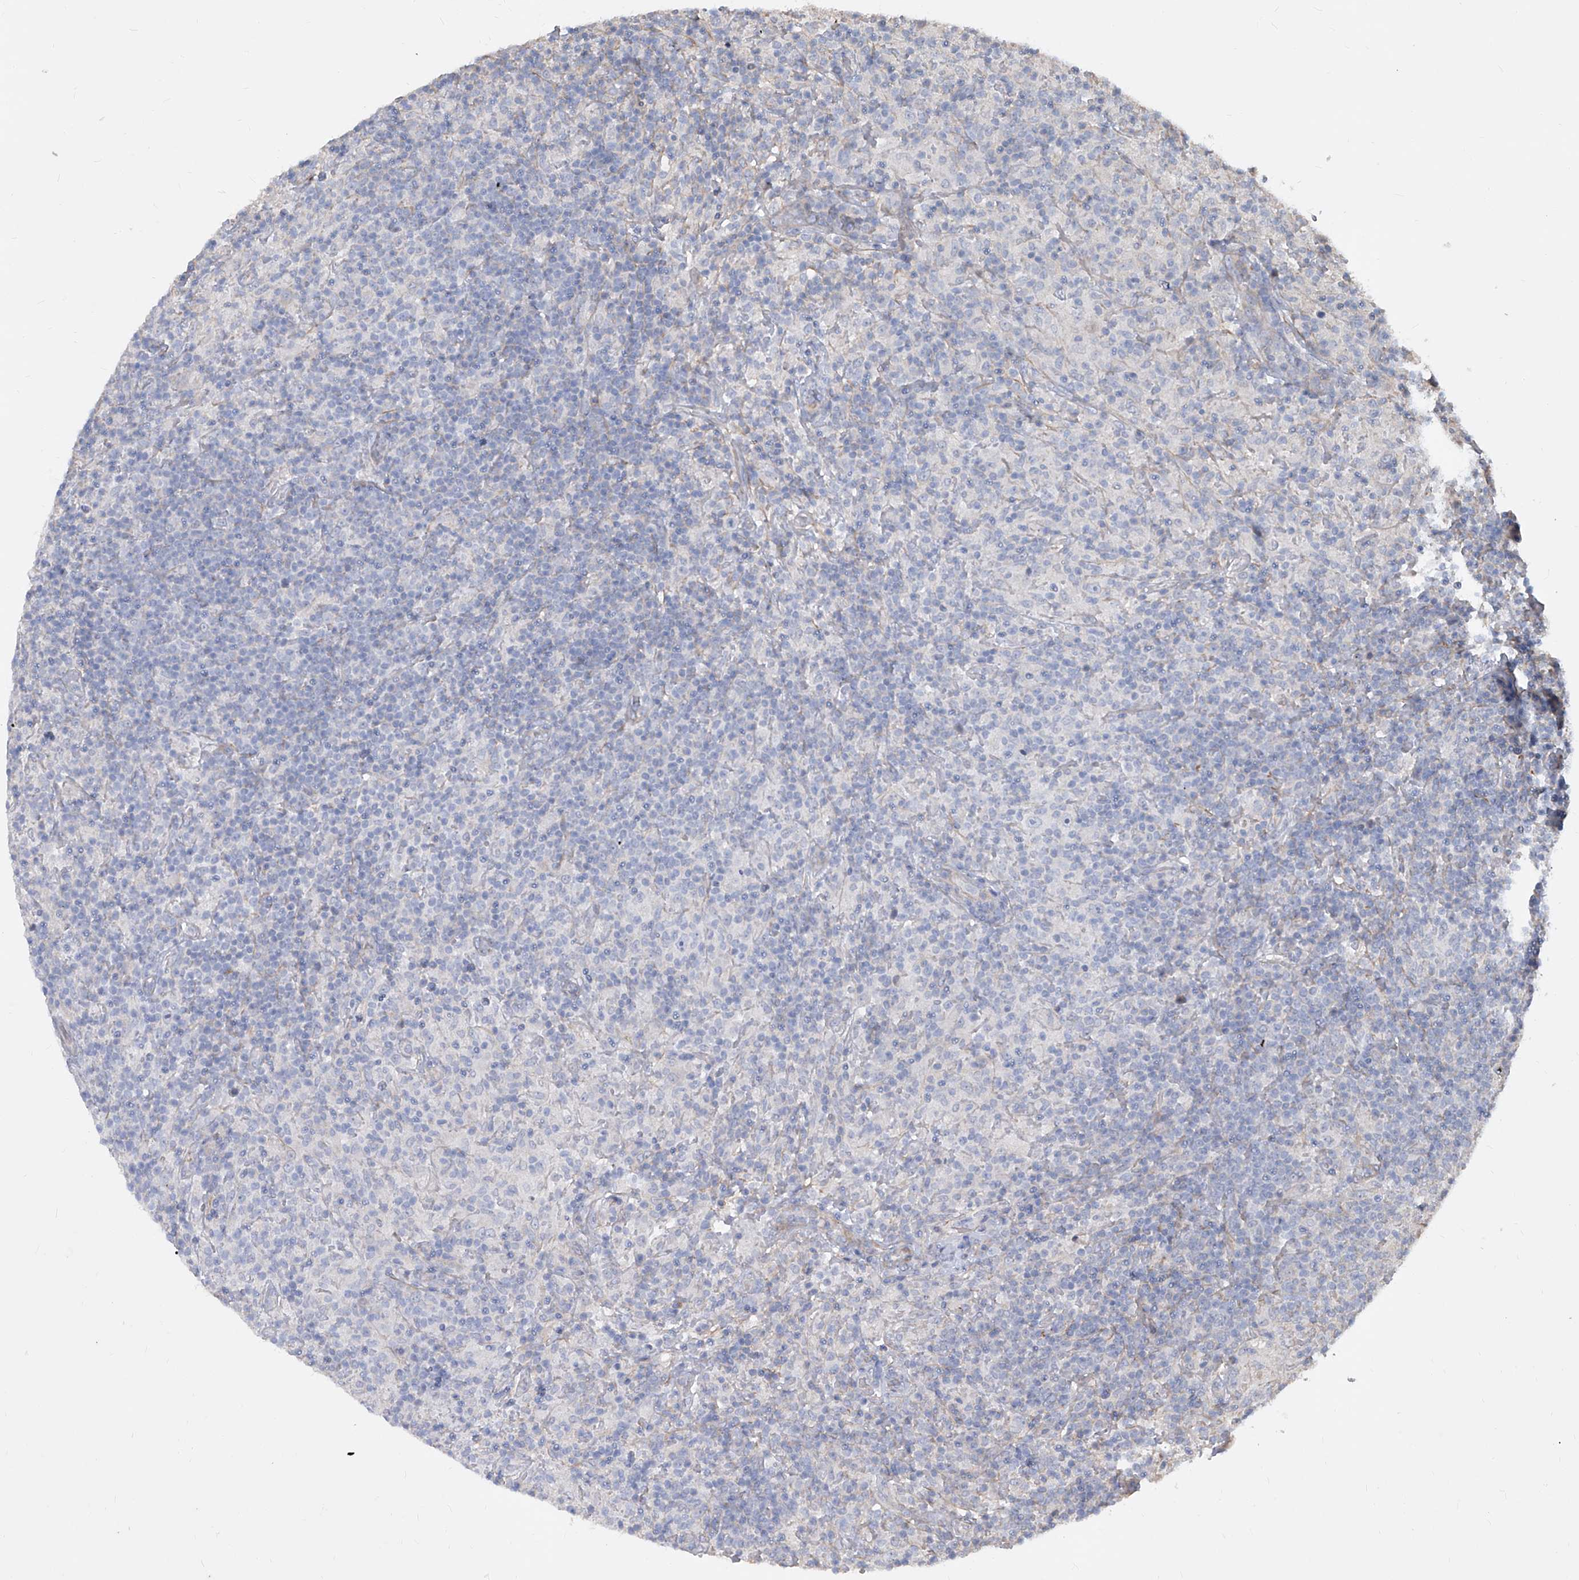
{"staining": {"intensity": "negative", "quantity": "none", "location": "none"}, "tissue": "lymphoma", "cell_type": "Tumor cells", "image_type": "cancer", "snomed": [{"axis": "morphology", "description": "Hodgkin's disease, NOS"}, {"axis": "topography", "description": "Lymph node"}], "caption": "The histopathology image reveals no staining of tumor cells in lymphoma.", "gene": "FAM83B", "patient": {"sex": "male", "age": 70}}